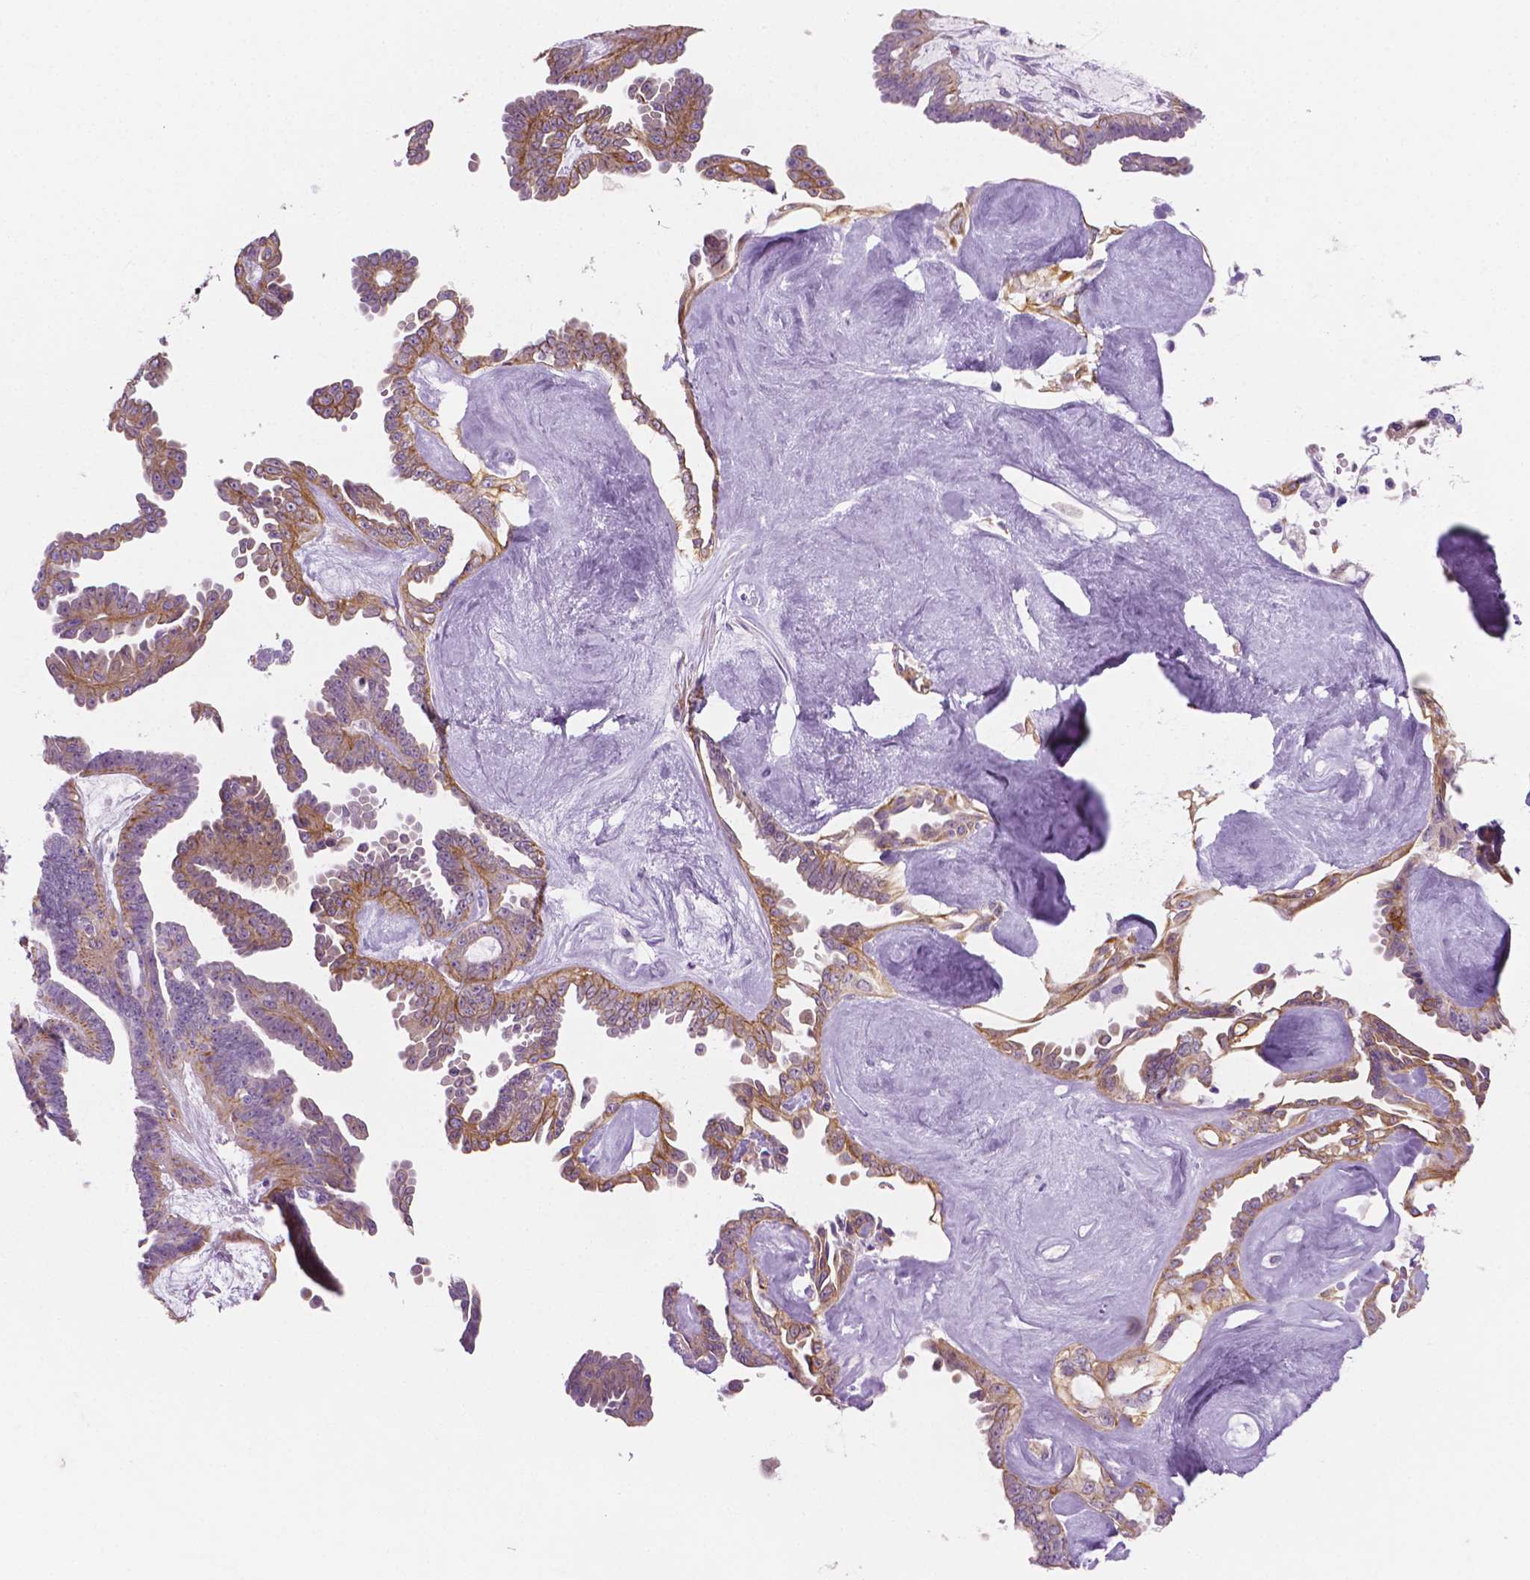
{"staining": {"intensity": "weak", "quantity": ">75%", "location": "cytoplasmic/membranous"}, "tissue": "ovarian cancer", "cell_type": "Tumor cells", "image_type": "cancer", "snomed": [{"axis": "morphology", "description": "Cystadenocarcinoma, serous, NOS"}, {"axis": "topography", "description": "Ovary"}], "caption": "IHC of ovarian cancer demonstrates low levels of weak cytoplasmic/membranous positivity in about >75% of tumor cells.", "gene": "EPPK1", "patient": {"sex": "female", "age": 71}}